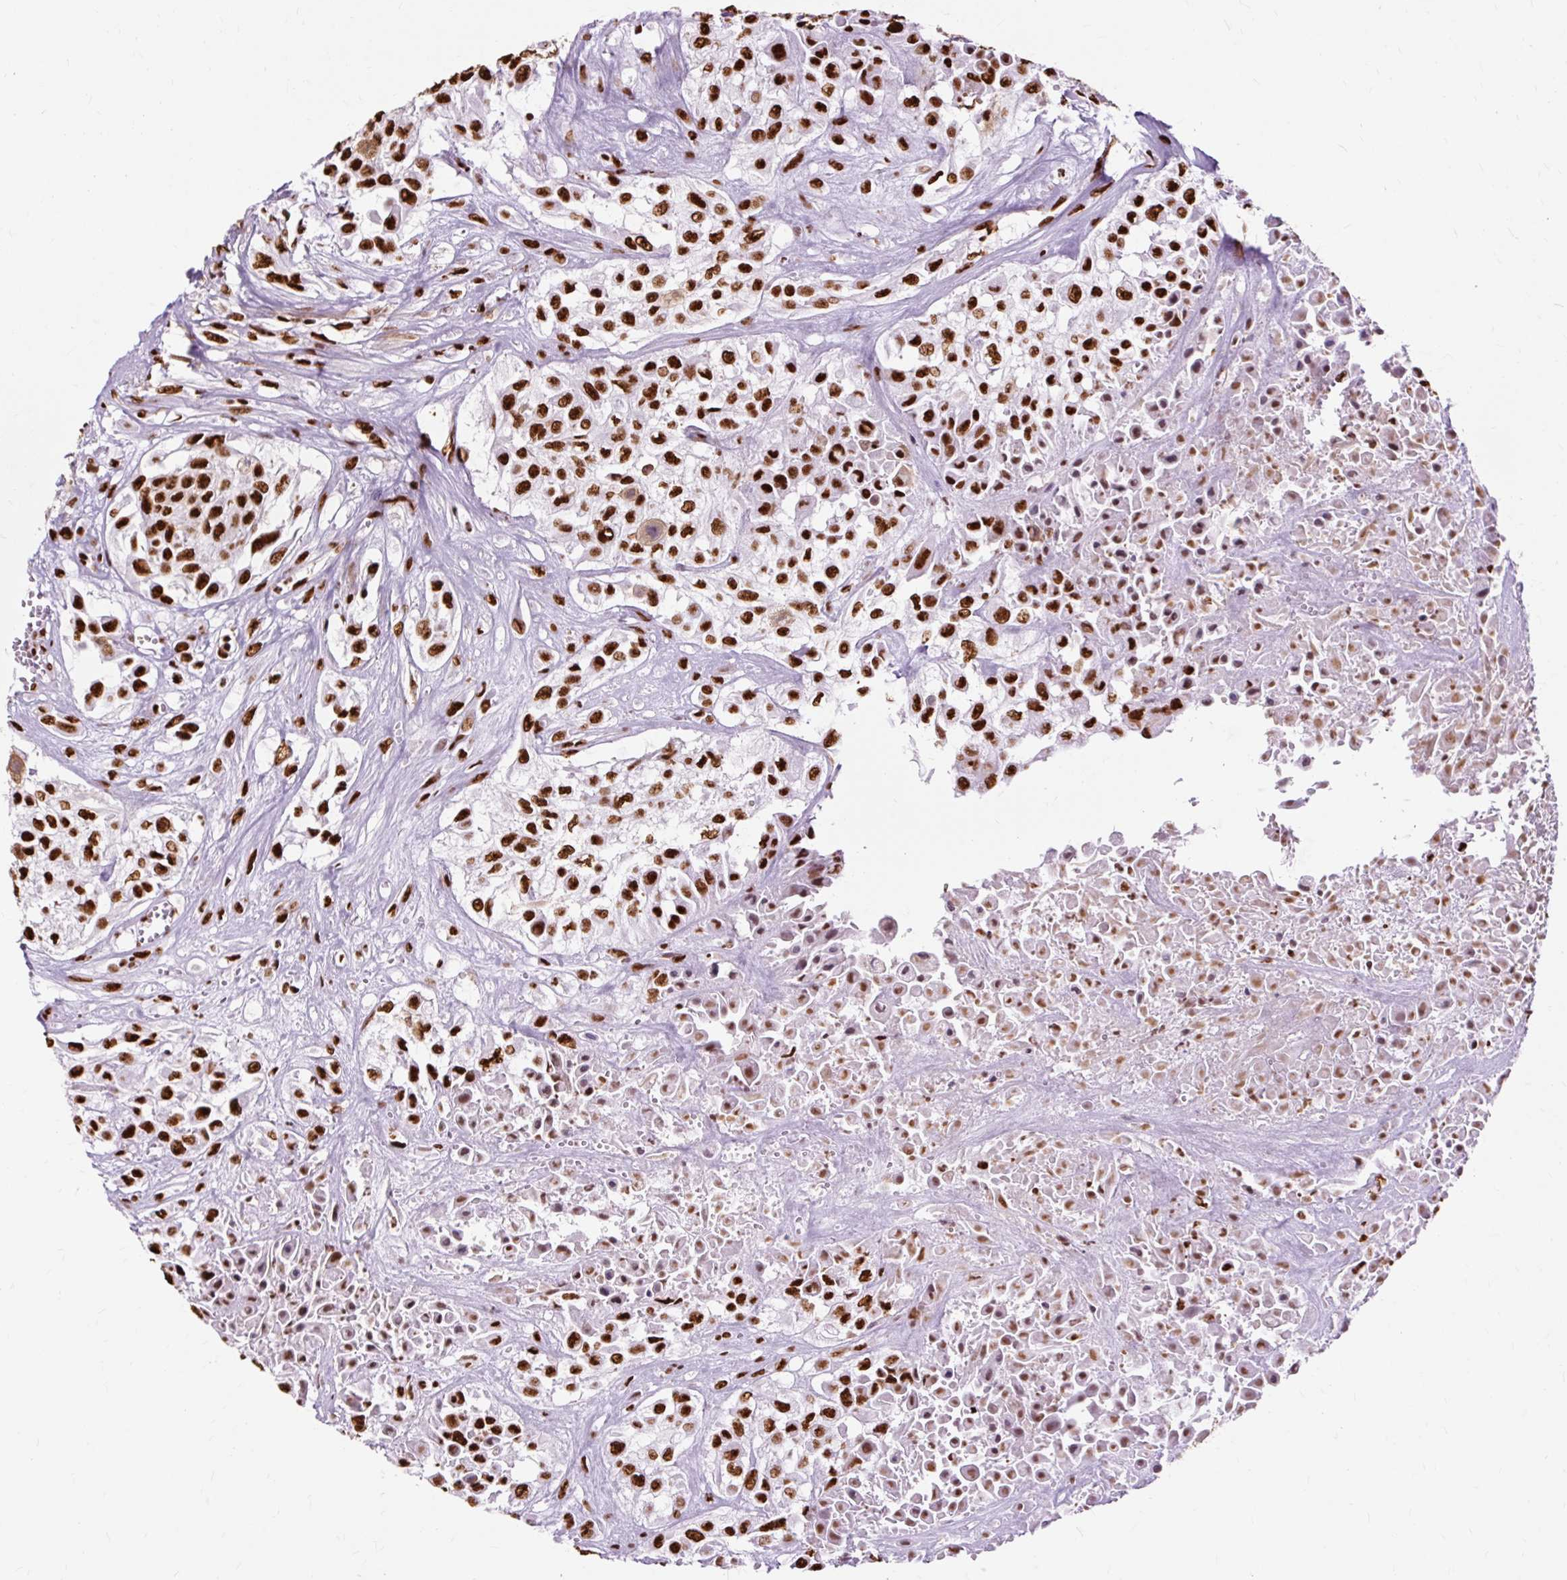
{"staining": {"intensity": "strong", "quantity": ">75%", "location": "nuclear"}, "tissue": "urothelial cancer", "cell_type": "Tumor cells", "image_type": "cancer", "snomed": [{"axis": "morphology", "description": "Urothelial carcinoma, High grade"}, {"axis": "topography", "description": "Urinary bladder"}], "caption": "Immunohistochemistry (IHC) micrograph of urothelial cancer stained for a protein (brown), which shows high levels of strong nuclear expression in about >75% of tumor cells.", "gene": "XRCC6", "patient": {"sex": "male", "age": 57}}